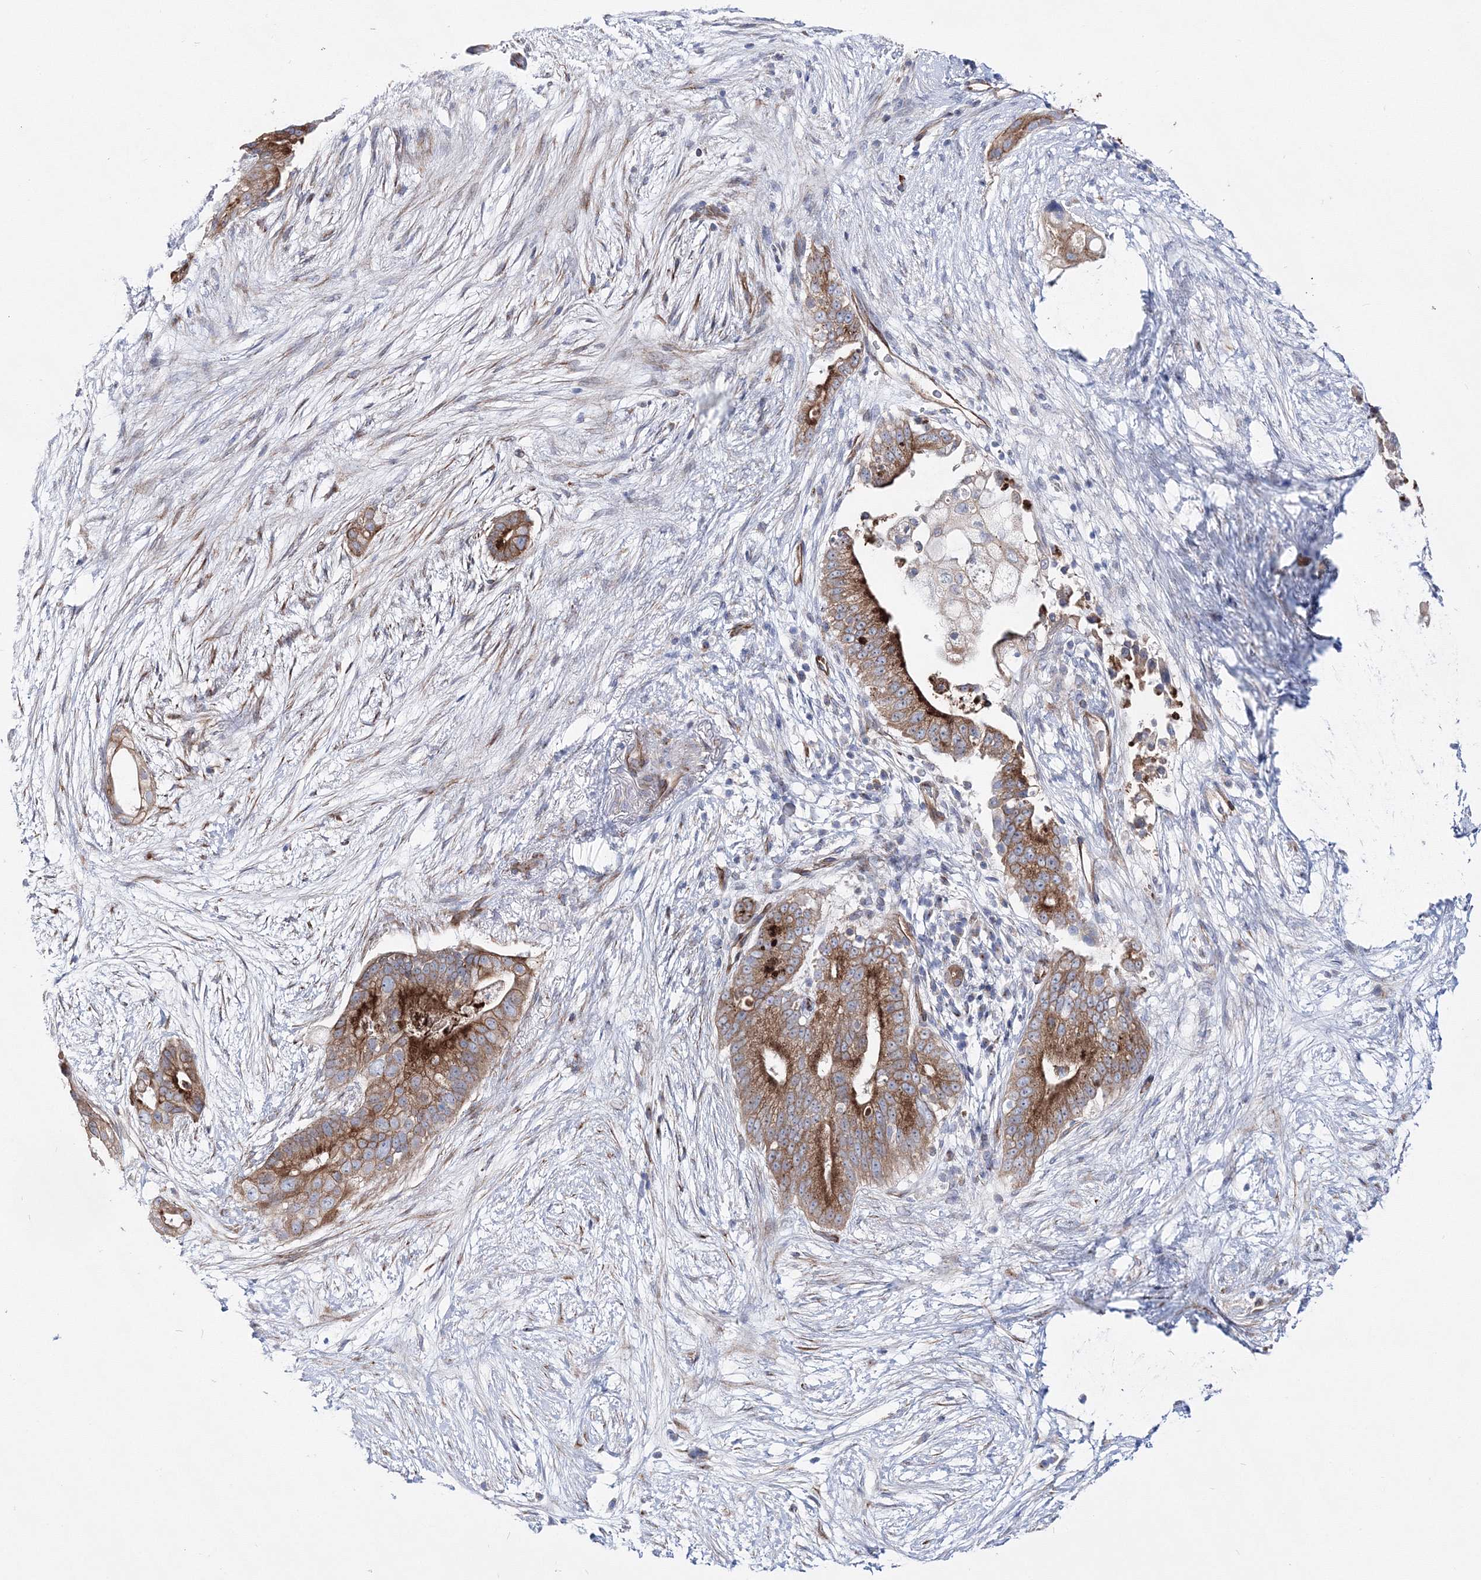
{"staining": {"intensity": "strong", "quantity": ">75%", "location": "cytoplasmic/membranous"}, "tissue": "pancreatic cancer", "cell_type": "Tumor cells", "image_type": "cancer", "snomed": [{"axis": "morphology", "description": "Adenocarcinoma, NOS"}, {"axis": "topography", "description": "Pancreas"}], "caption": "Immunohistochemical staining of human pancreatic adenocarcinoma displays high levels of strong cytoplasmic/membranous positivity in about >75% of tumor cells.", "gene": "ARHGAP32", "patient": {"sex": "male", "age": 53}}